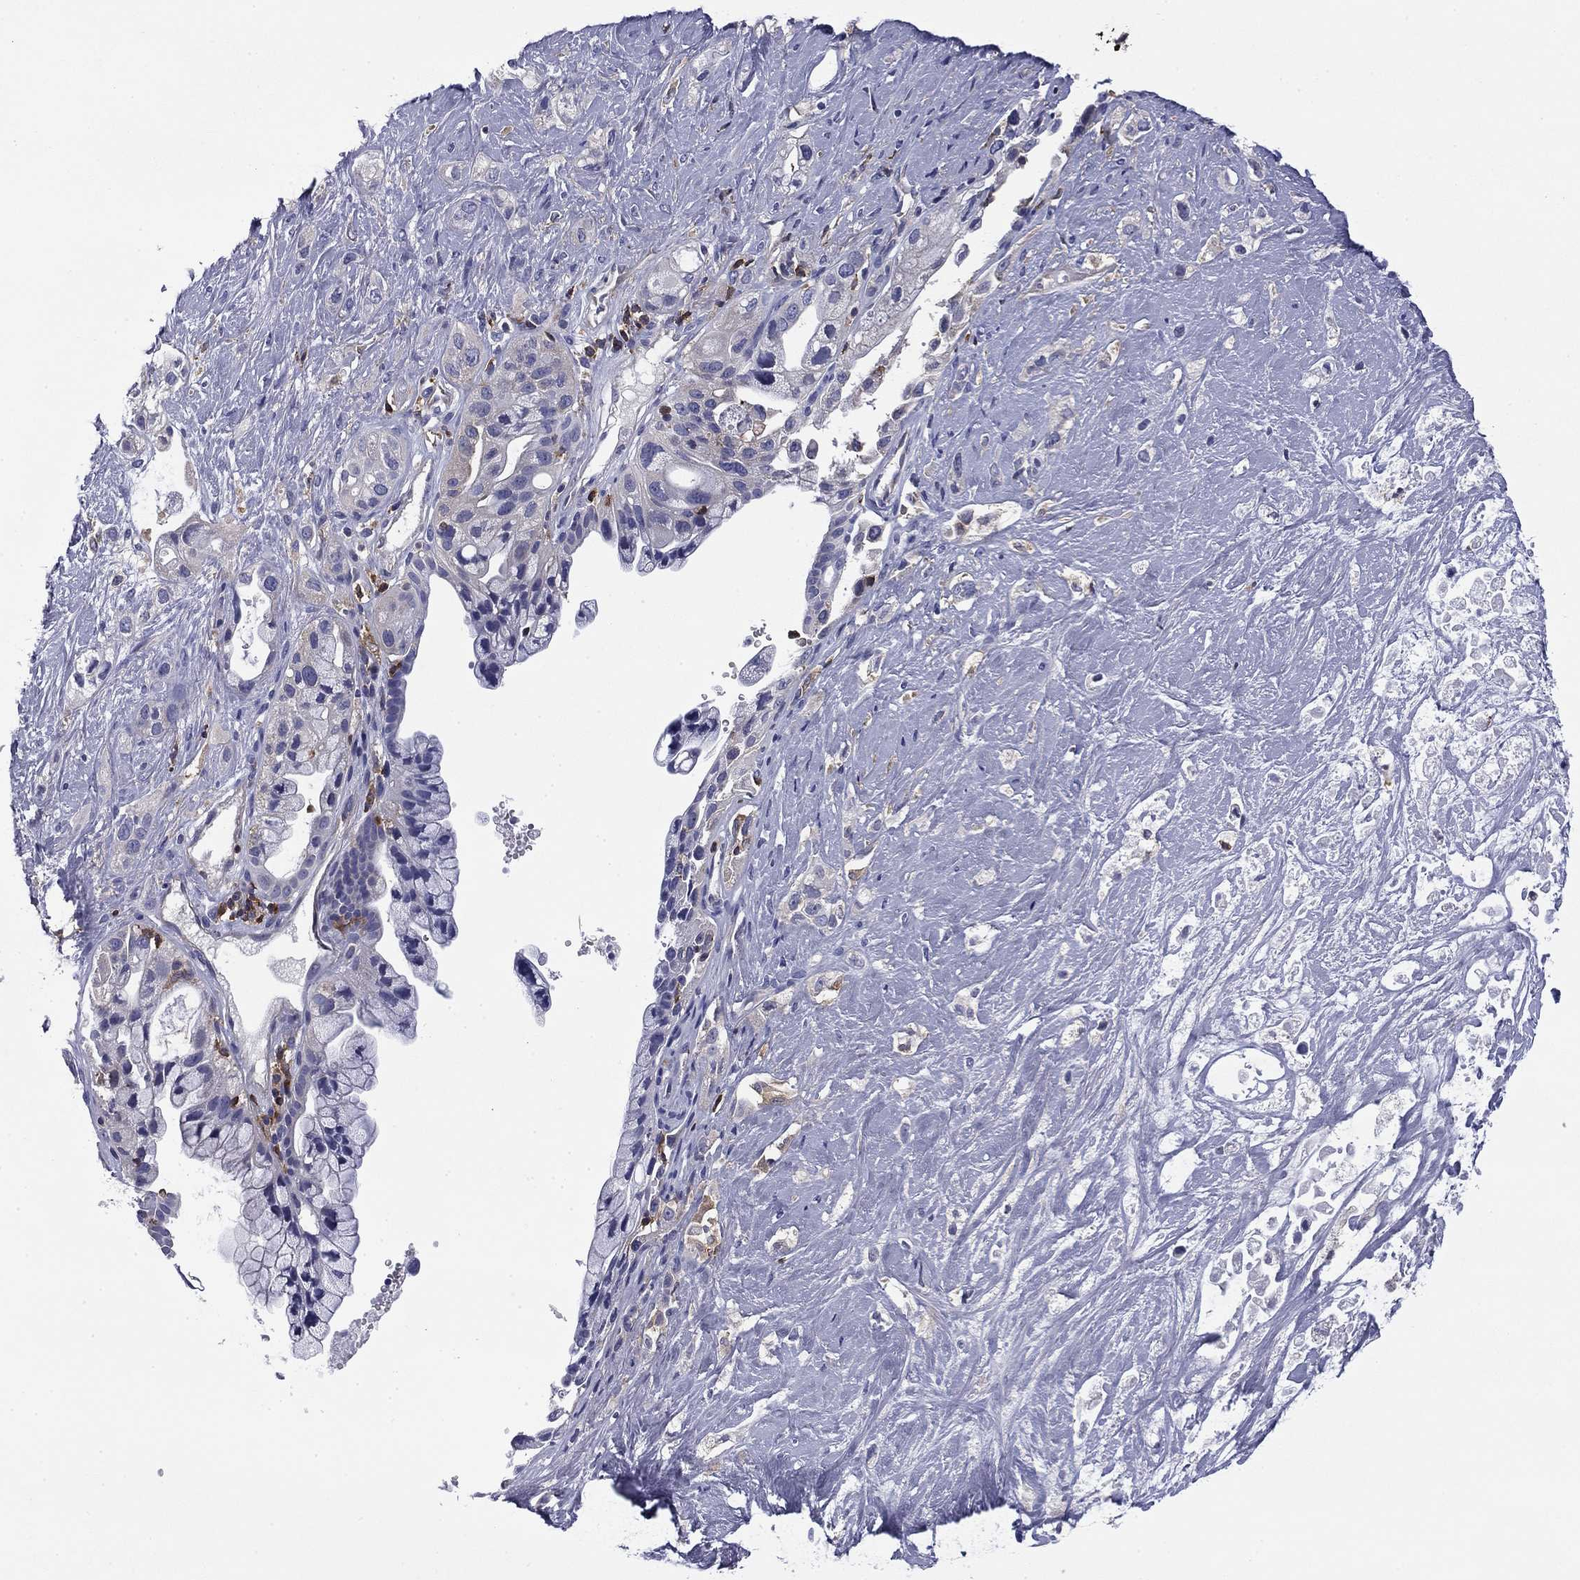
{"staining": {"intensity": "negative", "quantity": "none", "location": "none"}, "tissue": "pancreatic cancer", "cell_type": "Tumor cells", "image_type": "cancer", "snomed": [{"axis": "morphology", "description": "Adenocarcinoma, NOS"}, {"axis": "topography", "description": "Pancreas"}], "caption": "Pancreatic cancer was stained to show a protein in brown. There is no significant expression in tumor cells. (DAB IHC visualized using brightfield microscopy, high magnification).", "gene": "ARHGAP45", "patient": {"sex": "male", "age": 44}}